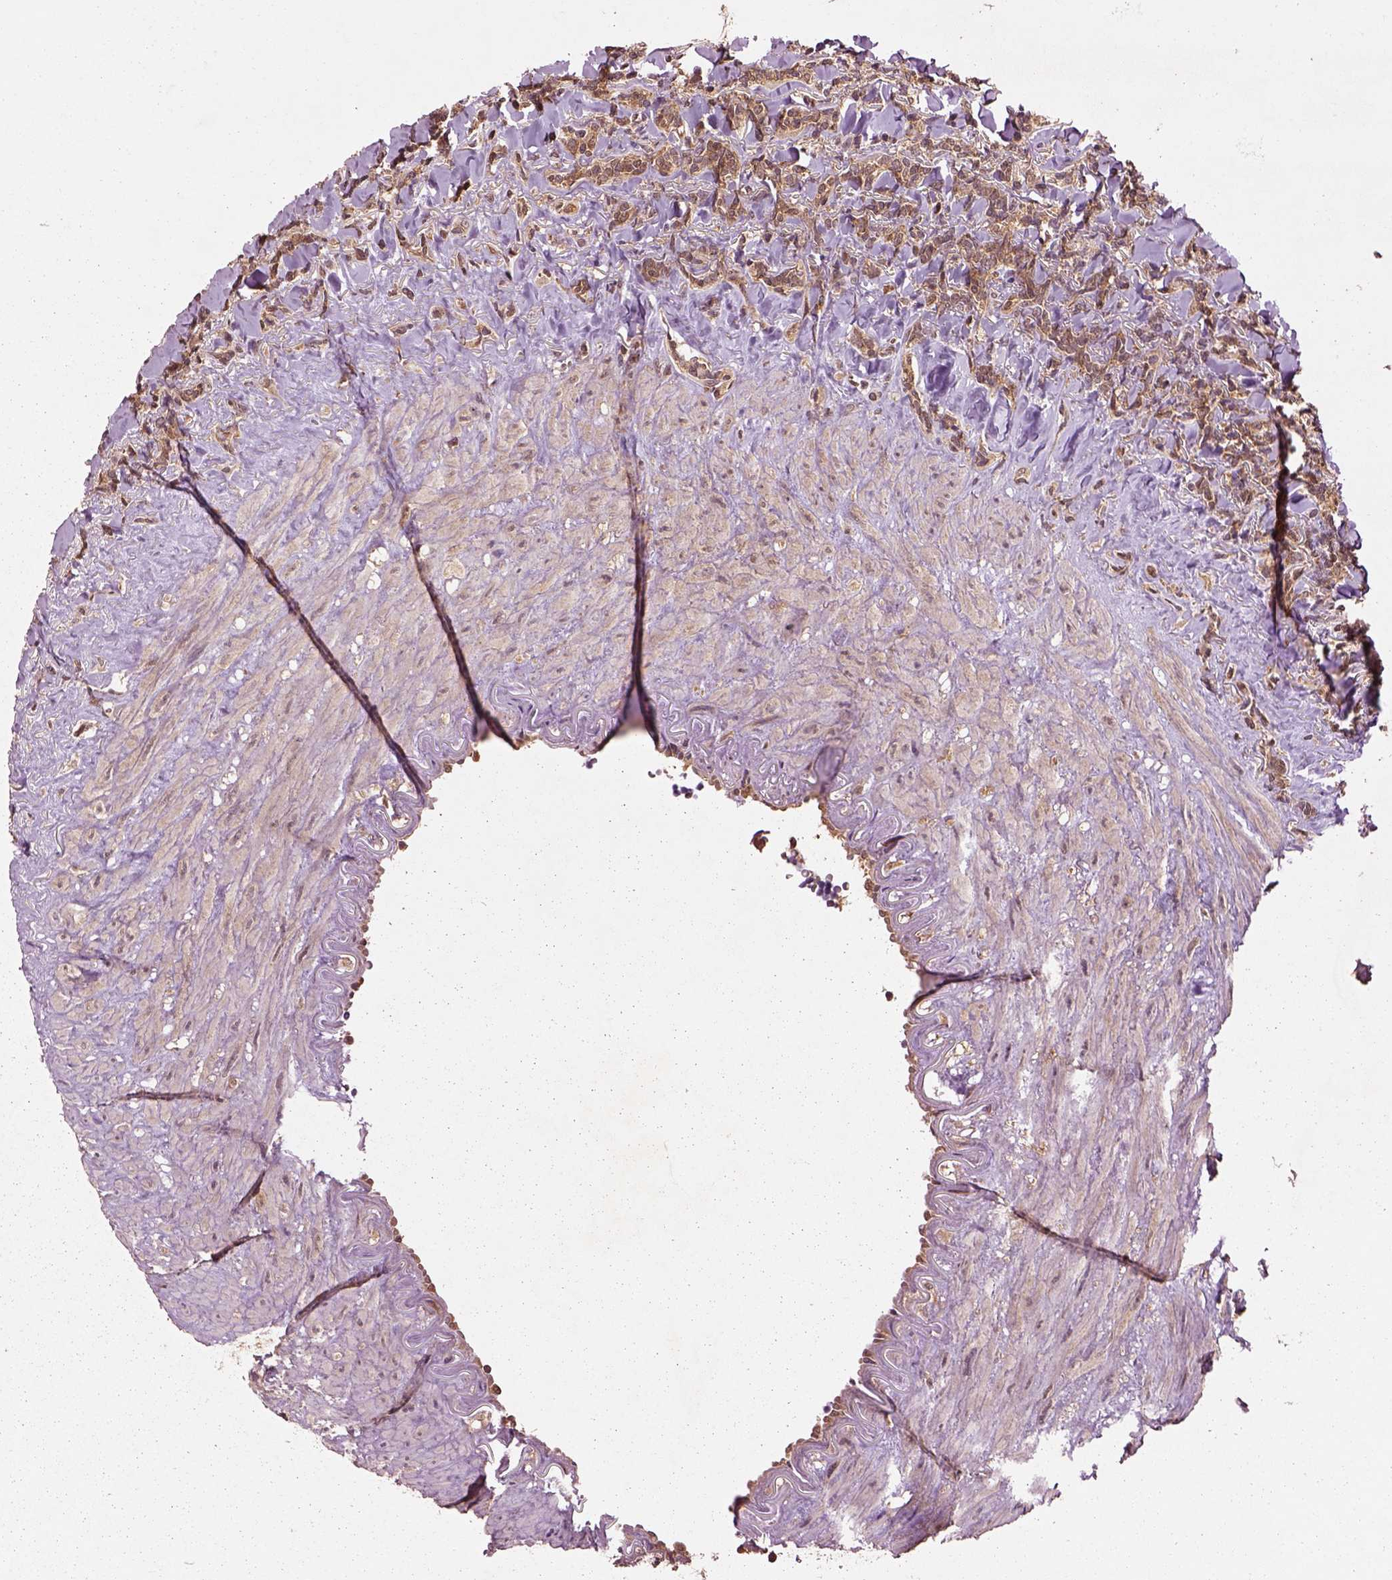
{"staining": {"intensity": "moderate", "quantity": ">75%", "location": "cytoplasmic/membranous"}, "tissue": "lymphoma", "cell_type": "Tumor cells", "image_type": "cancer", "snomed": [{"axis": "morphology", "description": "Malignant lymphoma, non-Hodgkin's type, Low grade"}, {"axis": "topography", "description": "Lymph node"}], "caption": "About >75% of tumor cells in human malignant lymphoma, non-Hodgkin's type (low-grade) reveal moderate cytoplasmic/membranous protein staining as visualized by brown immunohistochemical staining.", "gene": "MDP1", "patient": {"sex": "female", "age": 56}}